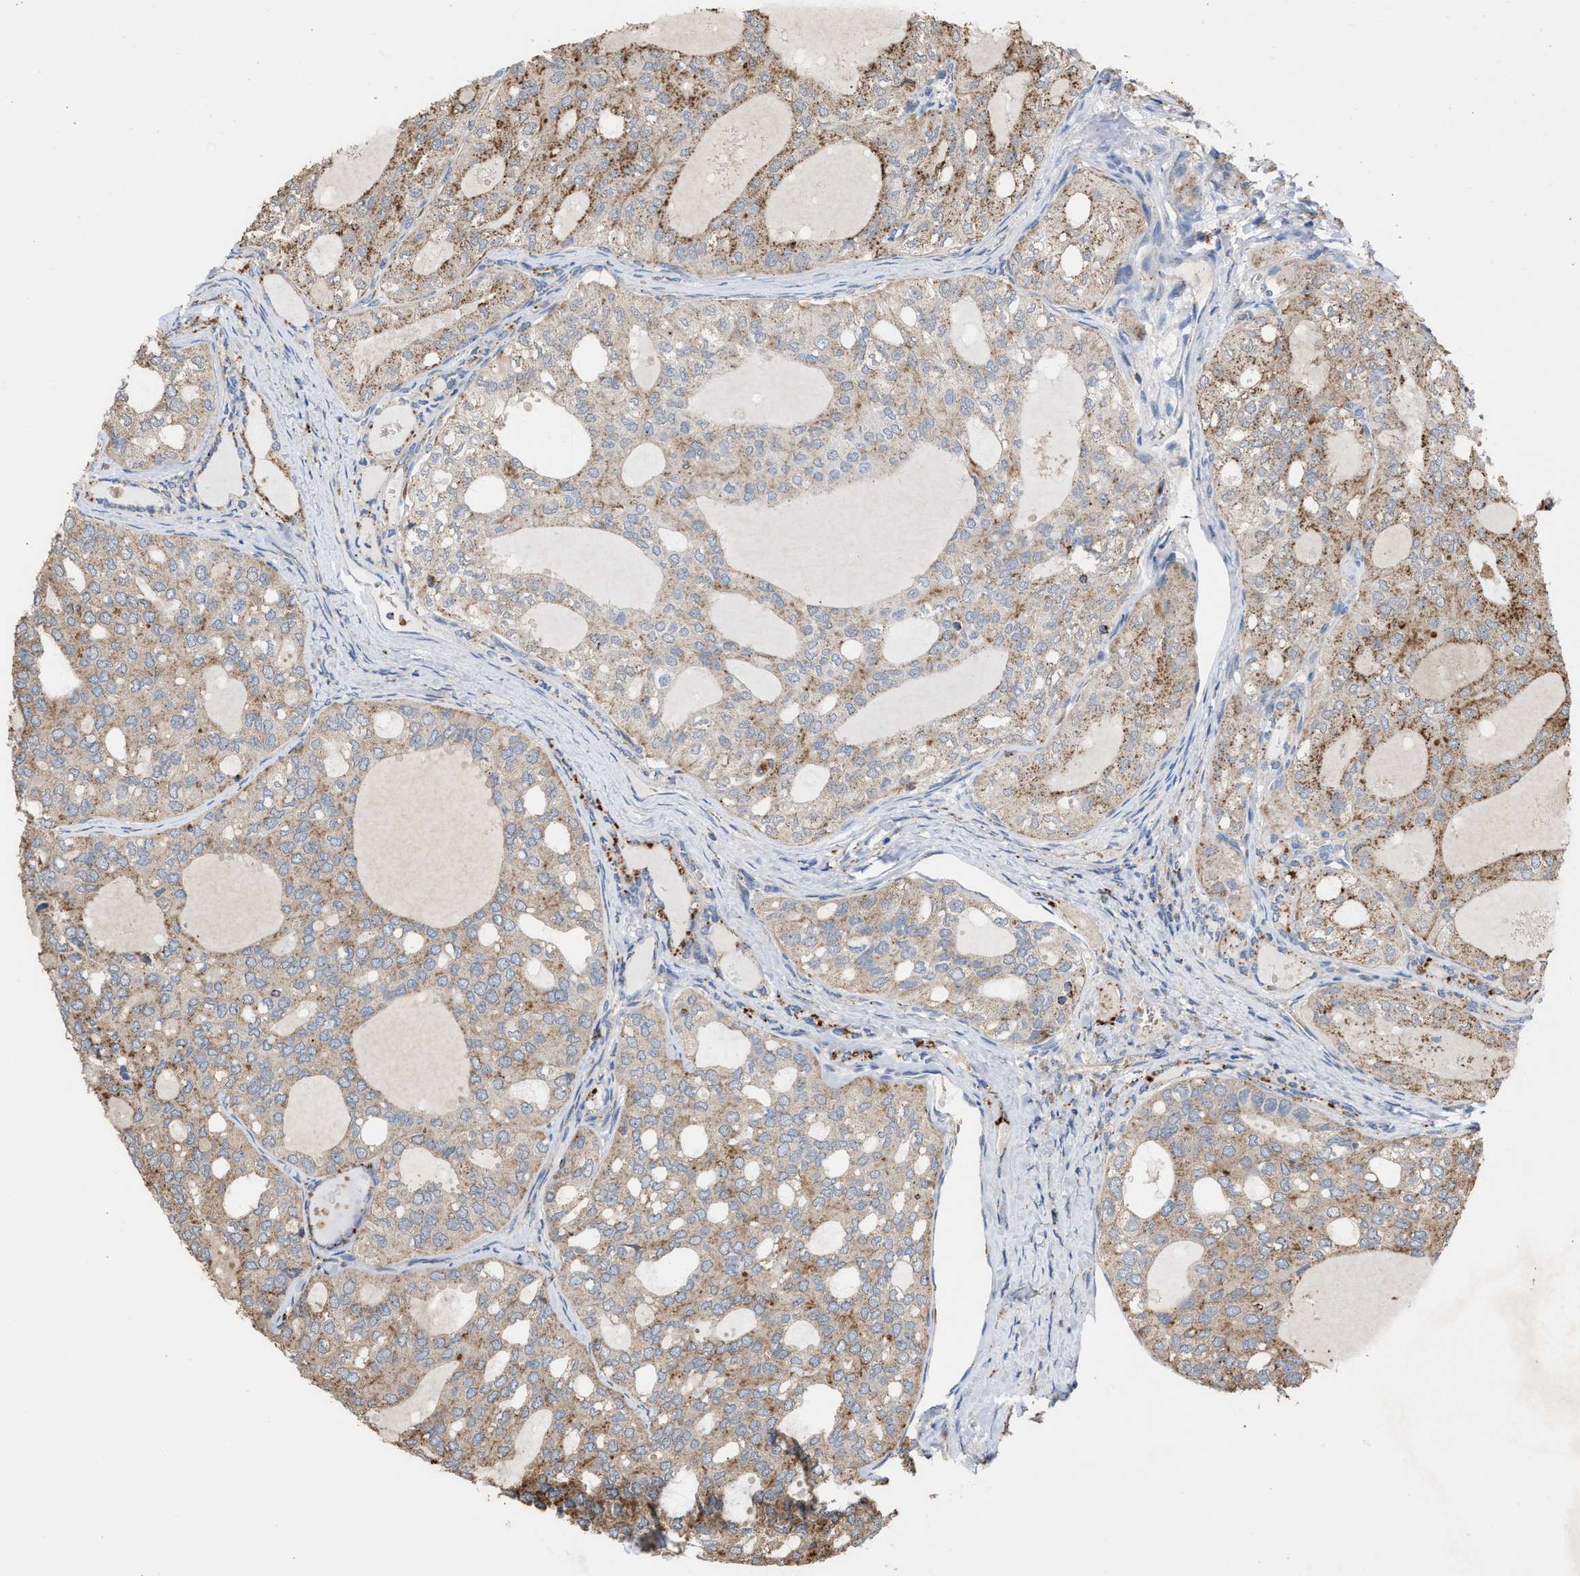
{"staining": {"intensity": "weak", "quantity": "25%-75%", "location": "cytoplasmic/membranous"}, "tissue": "thyroid cancer", "cell_type": "Tumor cells", "image_type": "cancer", "snomed": [{"axis": "morphology", "description": "Follicular adenoma carcinoma, NOS"}, {"axis": "topography", "description": "Thyroid gland"}], "caption": "Thyroid follicular adenoma carcinoma stained for a protein (brown) exhibits weak cytoplasmic/membranous positive expression in about 25%-75% of tumor cells.", "gene": "ELMO3", "patient": {"sex": "male", "age": 75}}